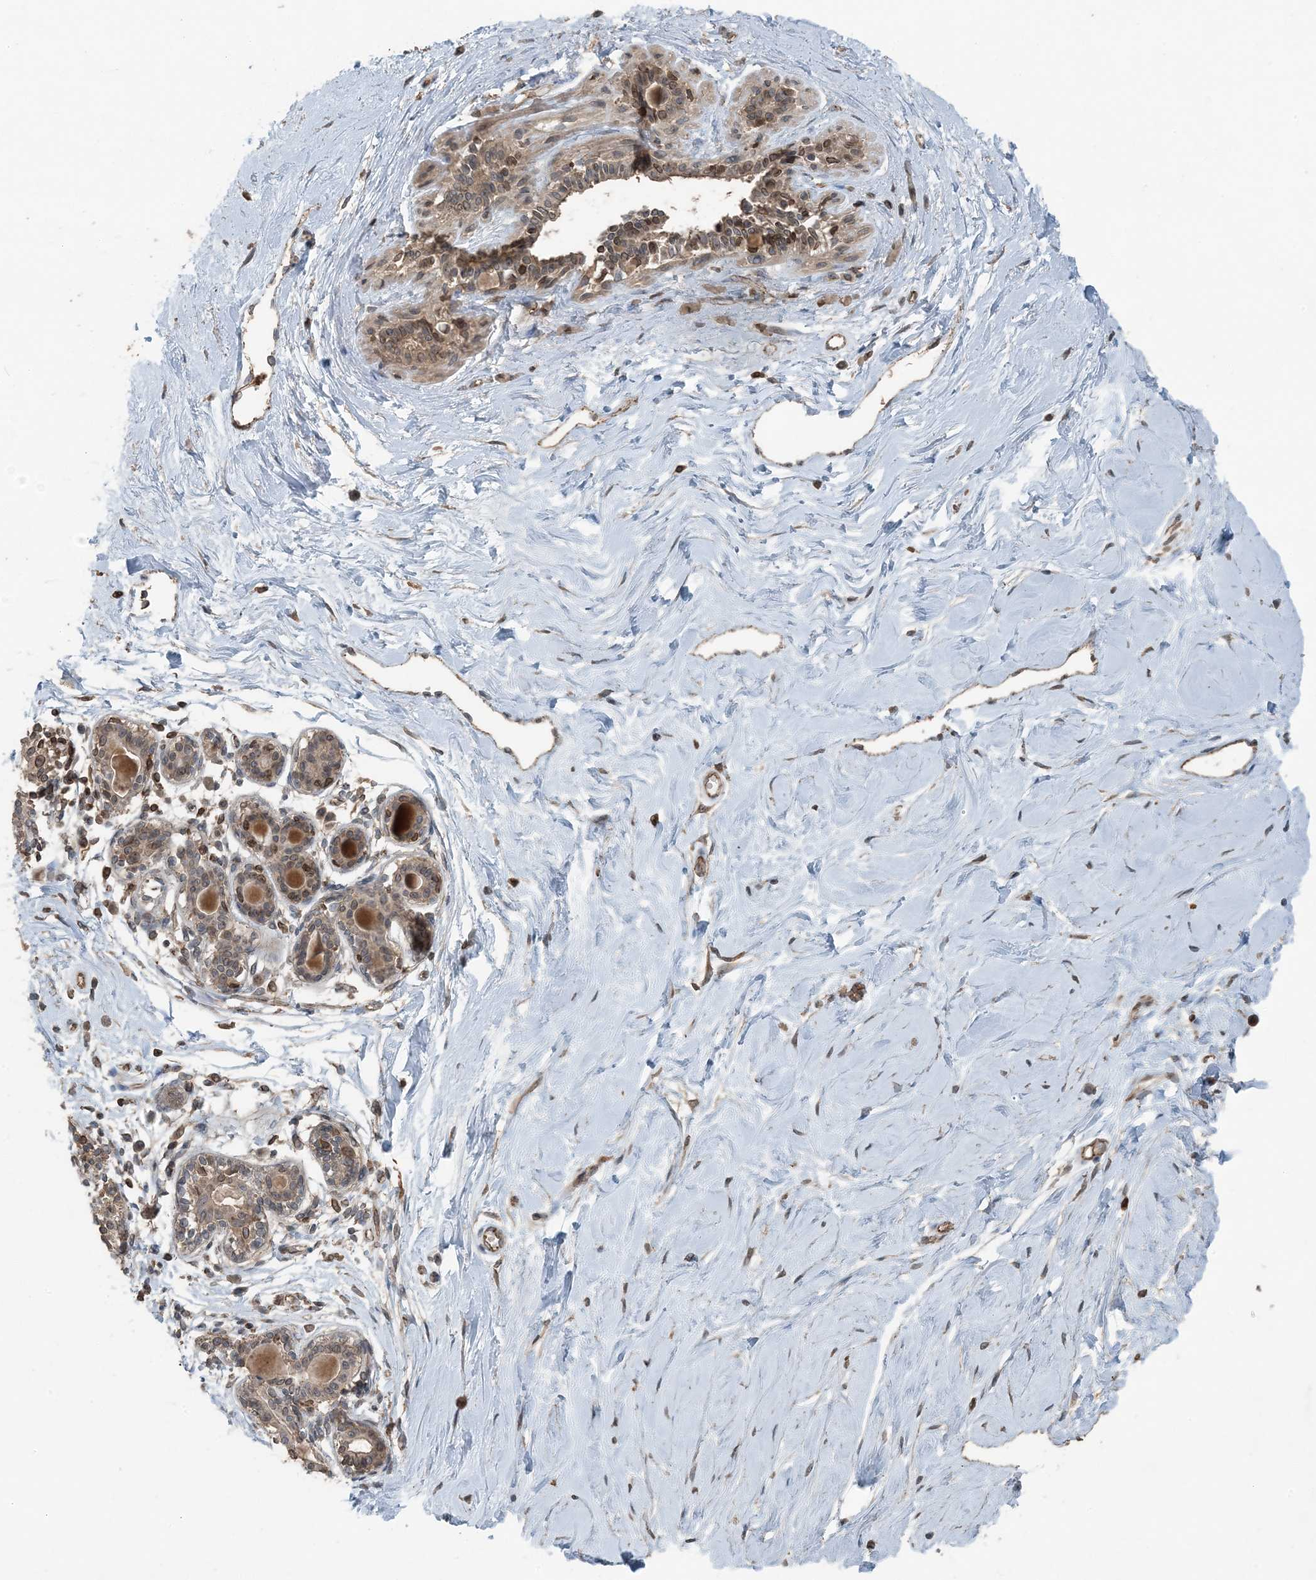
{"staining": {"intensity": "moderate", "quantity": ">75%", "location": "cytoplasmic/membranous,nuclear"}, "tissue": "breast", "cell_type": "Adipocytes", "image_type": "normal", "snomed": [{"axis": "morphology", "description": "Normal tissue, NOS"}, {"axis": "topography", "description": "Breast"}], "caption": "Brown immunohistochemical staining in unremarkable breast demonstrates moderate cytoplasmic/membranous,nuclear expression in about >75% of adipocytes. Immunohistochemistry (ihc) stains the protein of interest in brown and the nuclei are stained blue.", "gene": "ZFAND2B", "patient": {"sex": "female", "age": 45}}